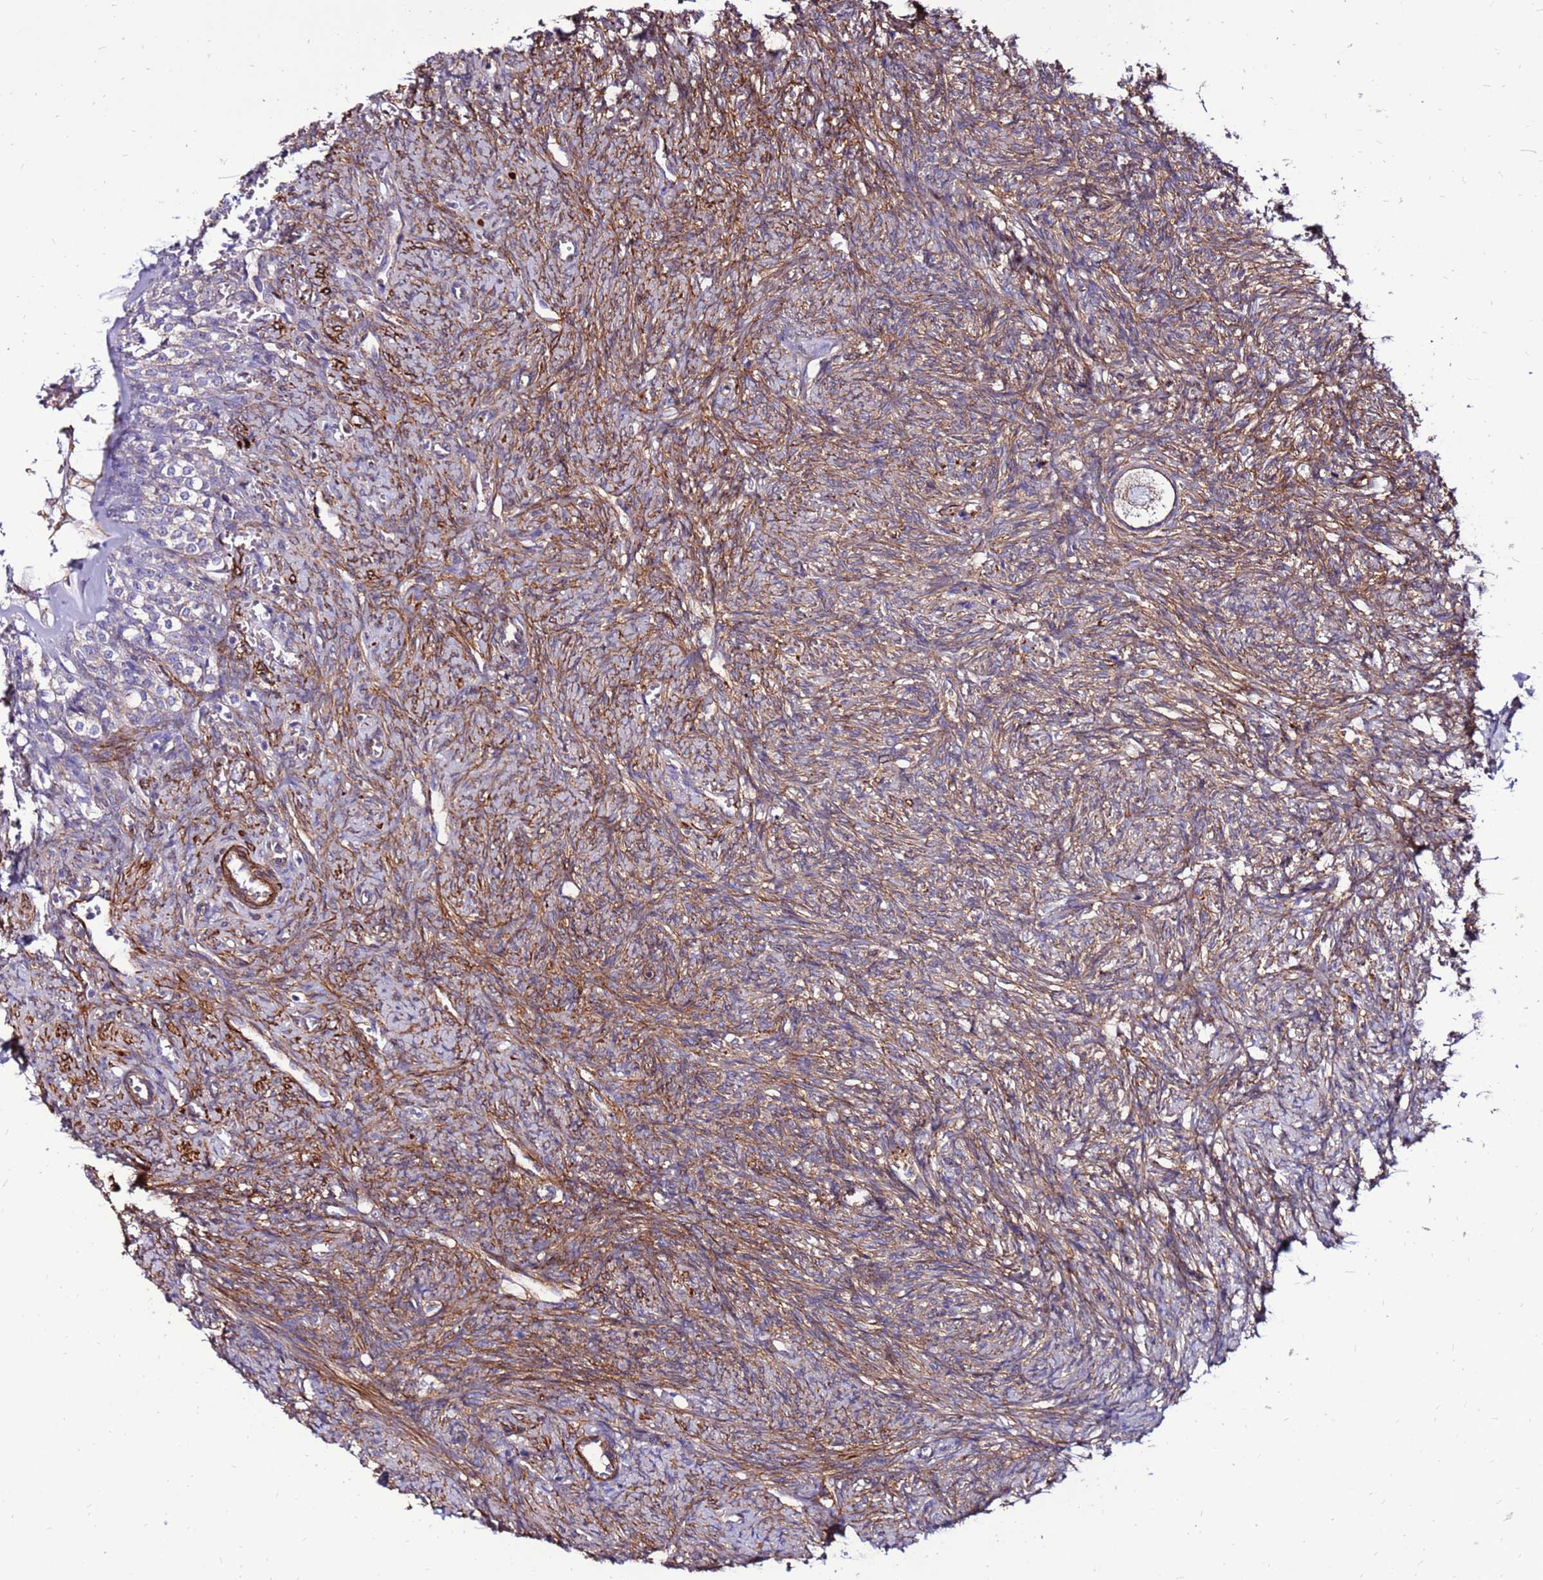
{"staining": {"intensity": "moderate", "quantity": ">75%", "location": "cytoplasmic/membranous"}, "tissue": "ovary", "cell_type": "Follicle cells", "image_type": "normal", "snomed": [{"axis": "morphology", "description": "Normal tissue, NOS"}, {"axis": "topography", "description": "Ovary"}], "caption": "Ovary stained for a protein demonstrates moderate cytoplasmic/membranous positivity in follicle cells. (Stains: DAB (3,3'-diaminobenzidine) in brown, nuclei in blue, Microscopy: brightfield microscopy at high magnification).", "gene": "EI24", "patient": {"sex": "female", "age": 41}}